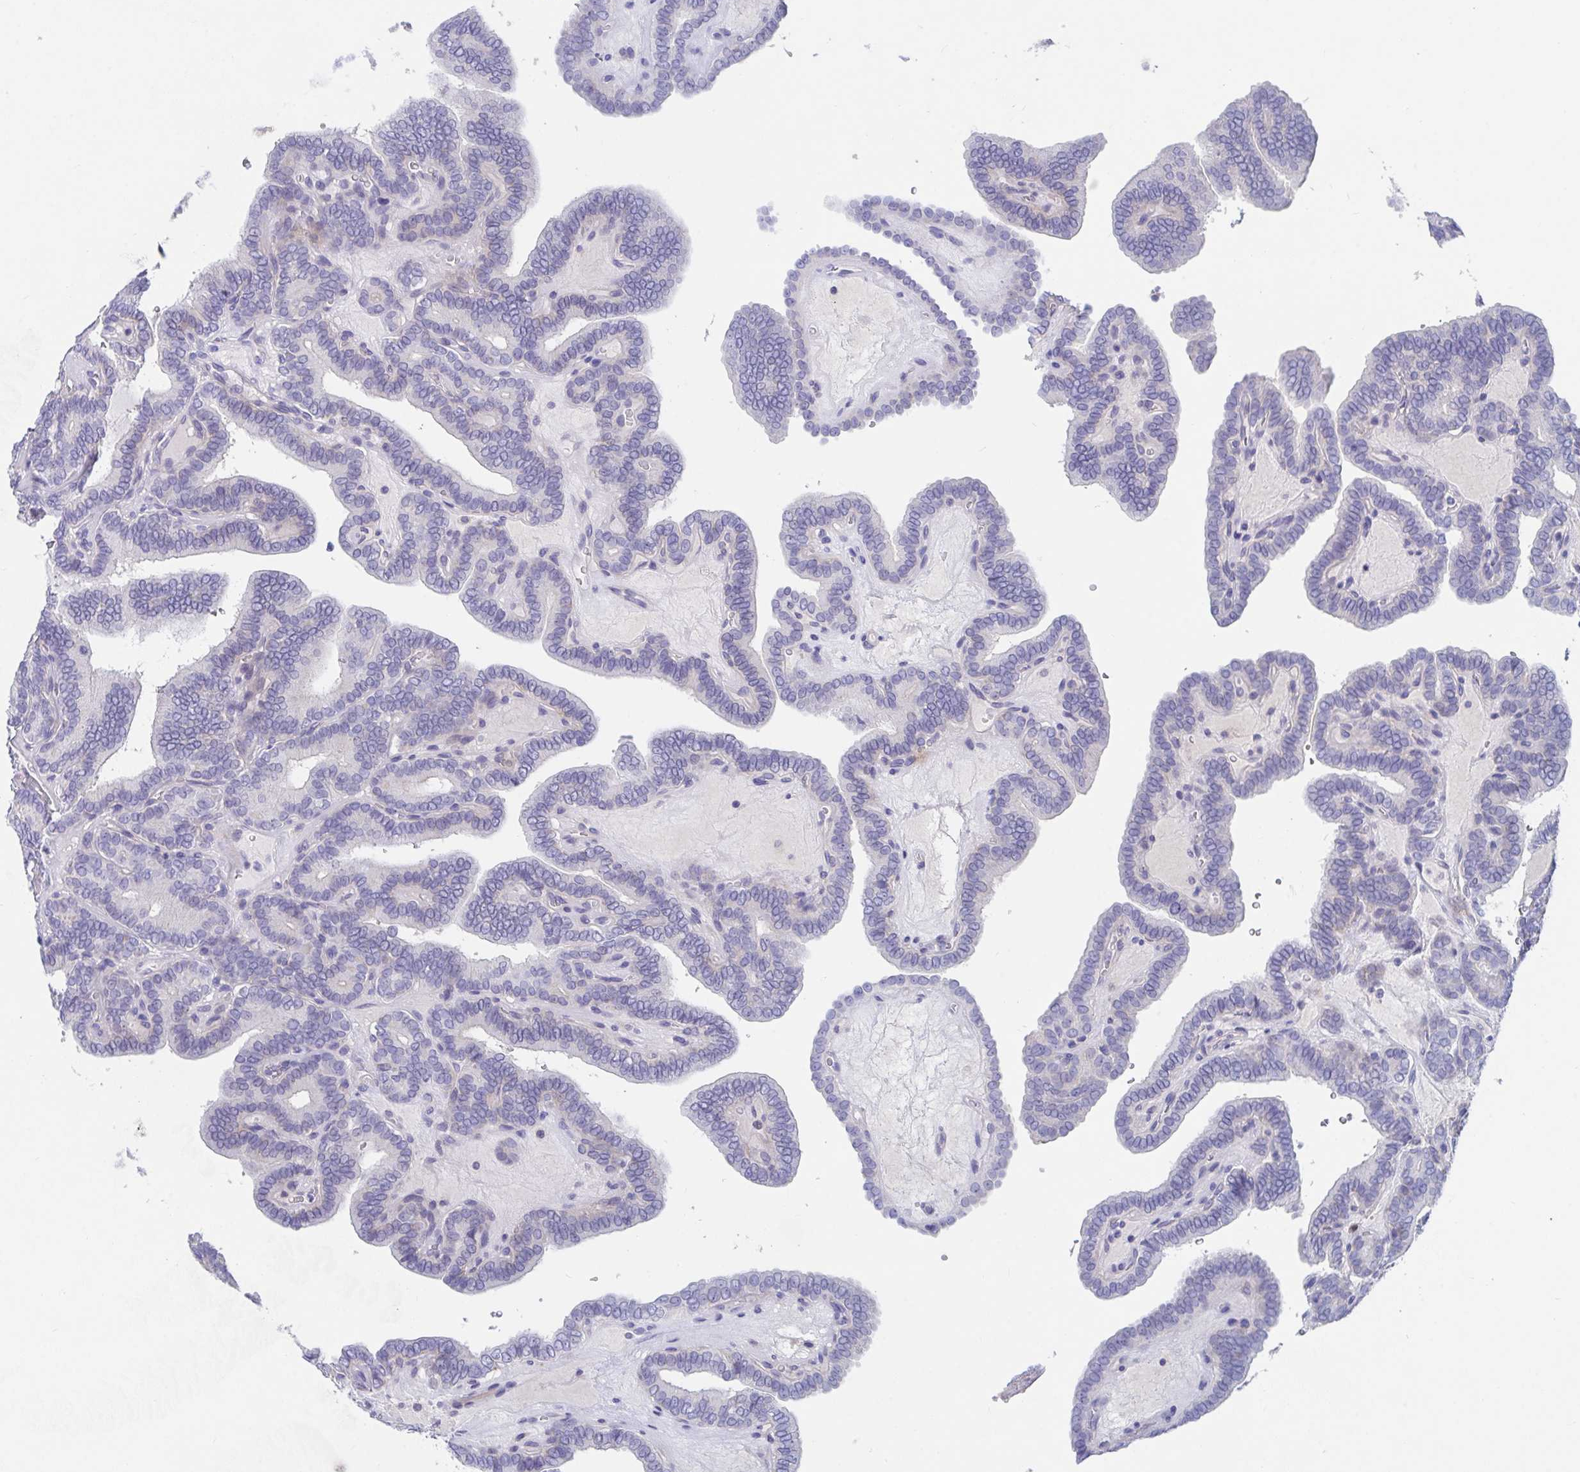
{"staining": {"intensity": "negative", "quantity": "none", "location": "none"}, "tissue": "thyroid cancer", "cell_type": "Tumor cells", "image_type": "cancer", "snomed": [{"axis": "morphology", "description": "Papillary adenocarcinoma, NOS"}, {"axis": "topography", "description": "Thyroid gland"}], "caption": "A high-resolution photomicrograph shows immunohistochemistry (IHC) staining of thyroid papillary adenocarcinoma, which displays no significant expression in tumor cells. (DAB IHC visualized using brightfield microscopy, high magnification).", "gene": "ZNF561", "patient": {"sex": "female", "age": 21}}